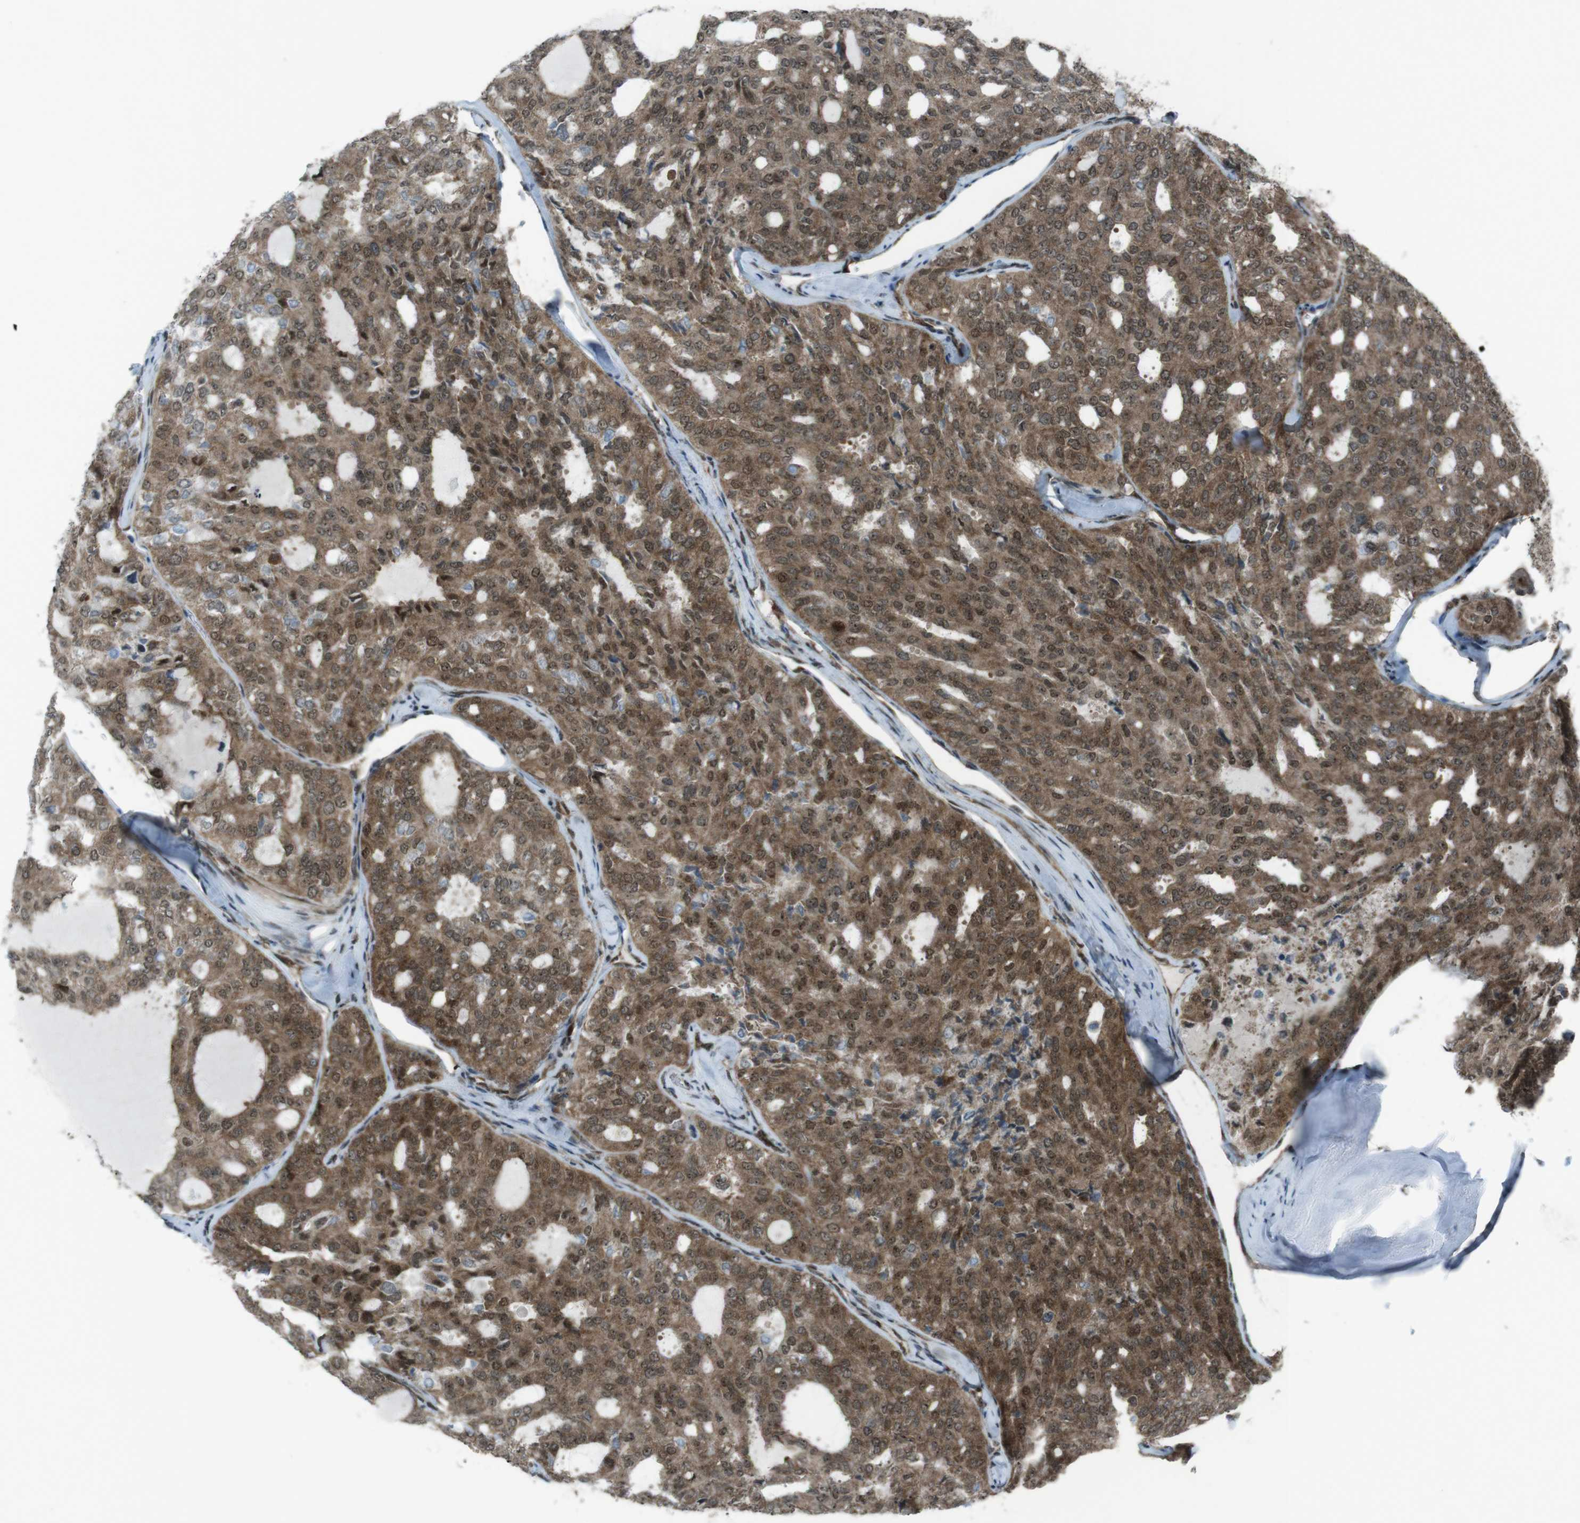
{"staining": {"intensity": "moderate", "quantity": ">75%", "location": "cytoplasmic/membranous,nuclear"}, "tissue": "thyroid cancer", "cell_type": "Tumor cells", "image_type": "cancer", "snomed": [{"axis": "morphology", "description": "Follicular adenoma carcinoma, NOS"}, {"axis": "topography", "description": "Thyroid gland"}], "caption": "This histopathology image demonstrates immunohistochemistry staining of human follicular adenoma carcinoma (thyroid), with medium moderate cytoplasmic/membranous and nuclear staining in about >75% of tumor cells.", "gene": "CSNK1D", "patient": {"sex": "male", "age": 75}}